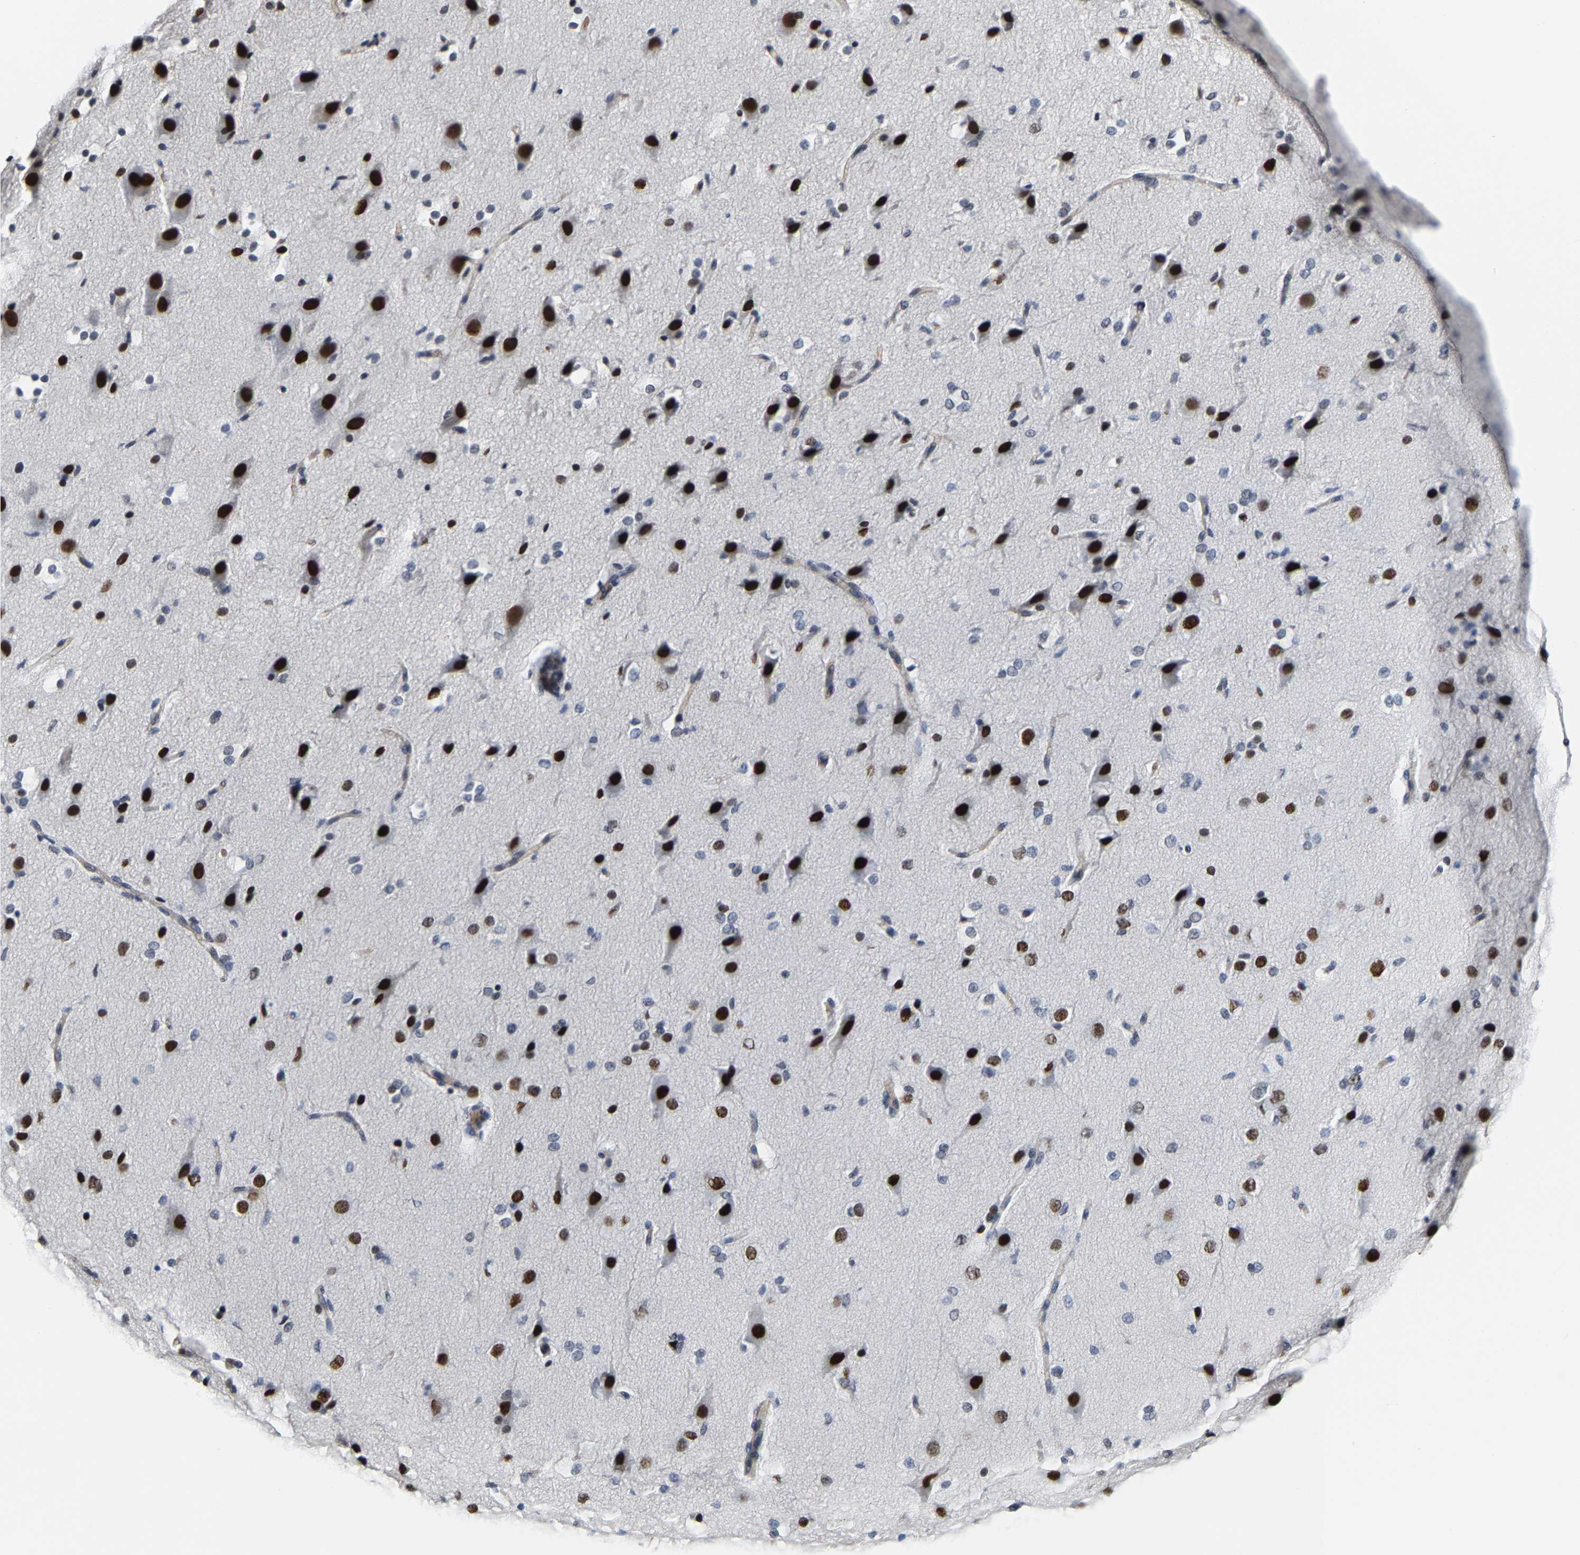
{"staining": {"intensity": "negative", "quantity": "none", "location": "none"}, "tissue": "cerebral cortex", "cell_type": "Endothelial cells", "image_type": "normal", "snomed": [{"axis": "morphology", "description": "Normal tissue, NOS"}, {"axis": "morphology", "description": "Developmental malformation"}, {"axis": "topography", "description": "Cerebral cortex"}], "caption": "Immunohistochemical staining of unremarkable cerebral cortex shows no significant positivity in endothelial cells.", "gene": "FAM180A", "patient": {"sex": "female", "age": 30}}